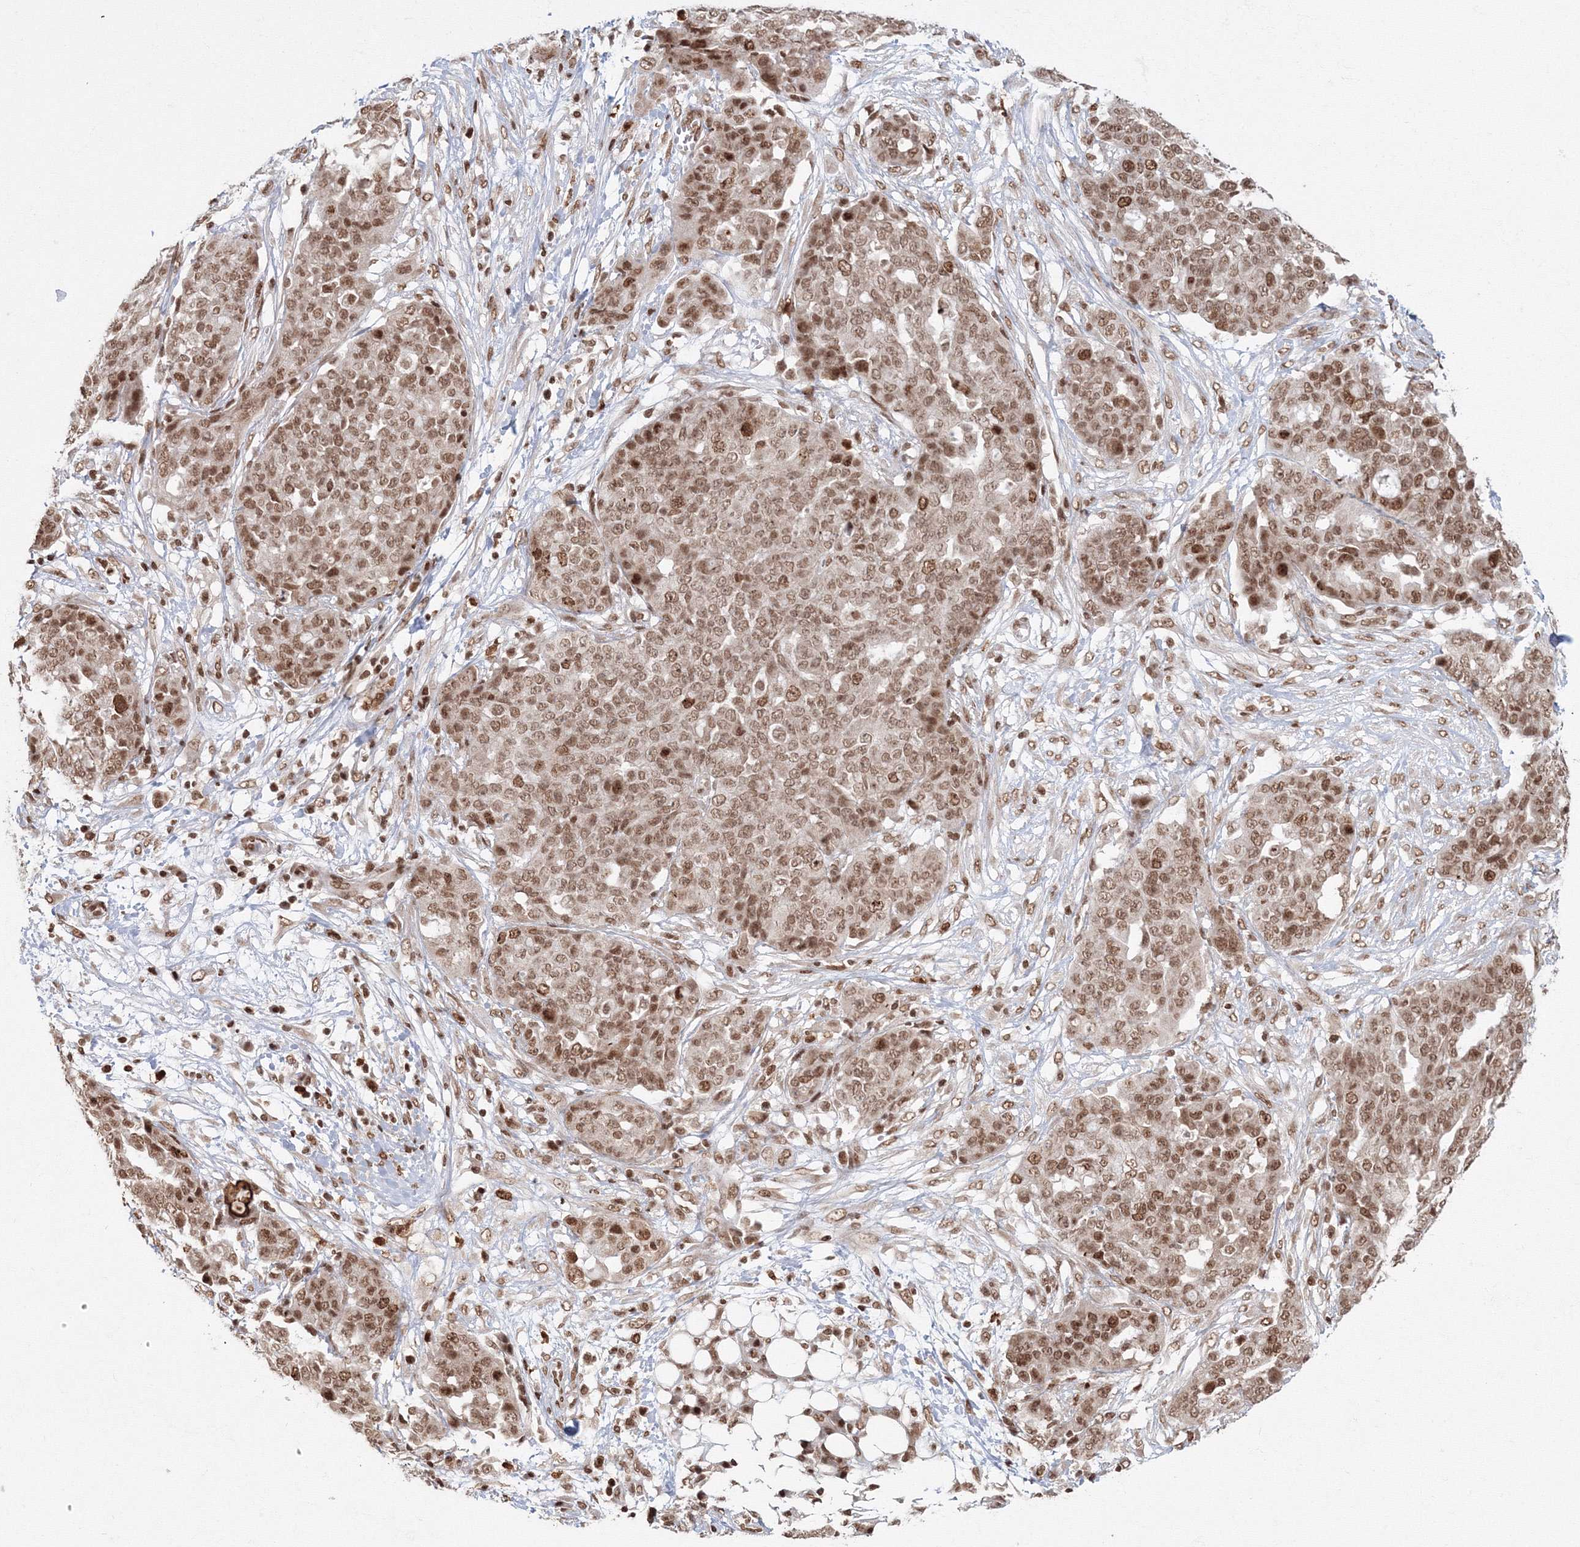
{"staining": {"intensity": "moderate", "quantity": ">75%", "location": "nuclear"}, "tissue": "ovarian cancer", "cell_type": "Tumor cells", "image_type": "cancer", "snomed": [{"axis": "morphology", "description": "Cystadenocarcinoma, serous, NOS"}, {"axis": "topography", "description": "Soft tissue"}, {"axis": "topography", "description": "Ovary"}], "caption": "IHC of ovarian cancer exhibits medium levels of moderate nuclear positivity in approximately >75% of tumor cells.", "gene": "KIF20A", "patient": {"sex": "female", "age": 57}}